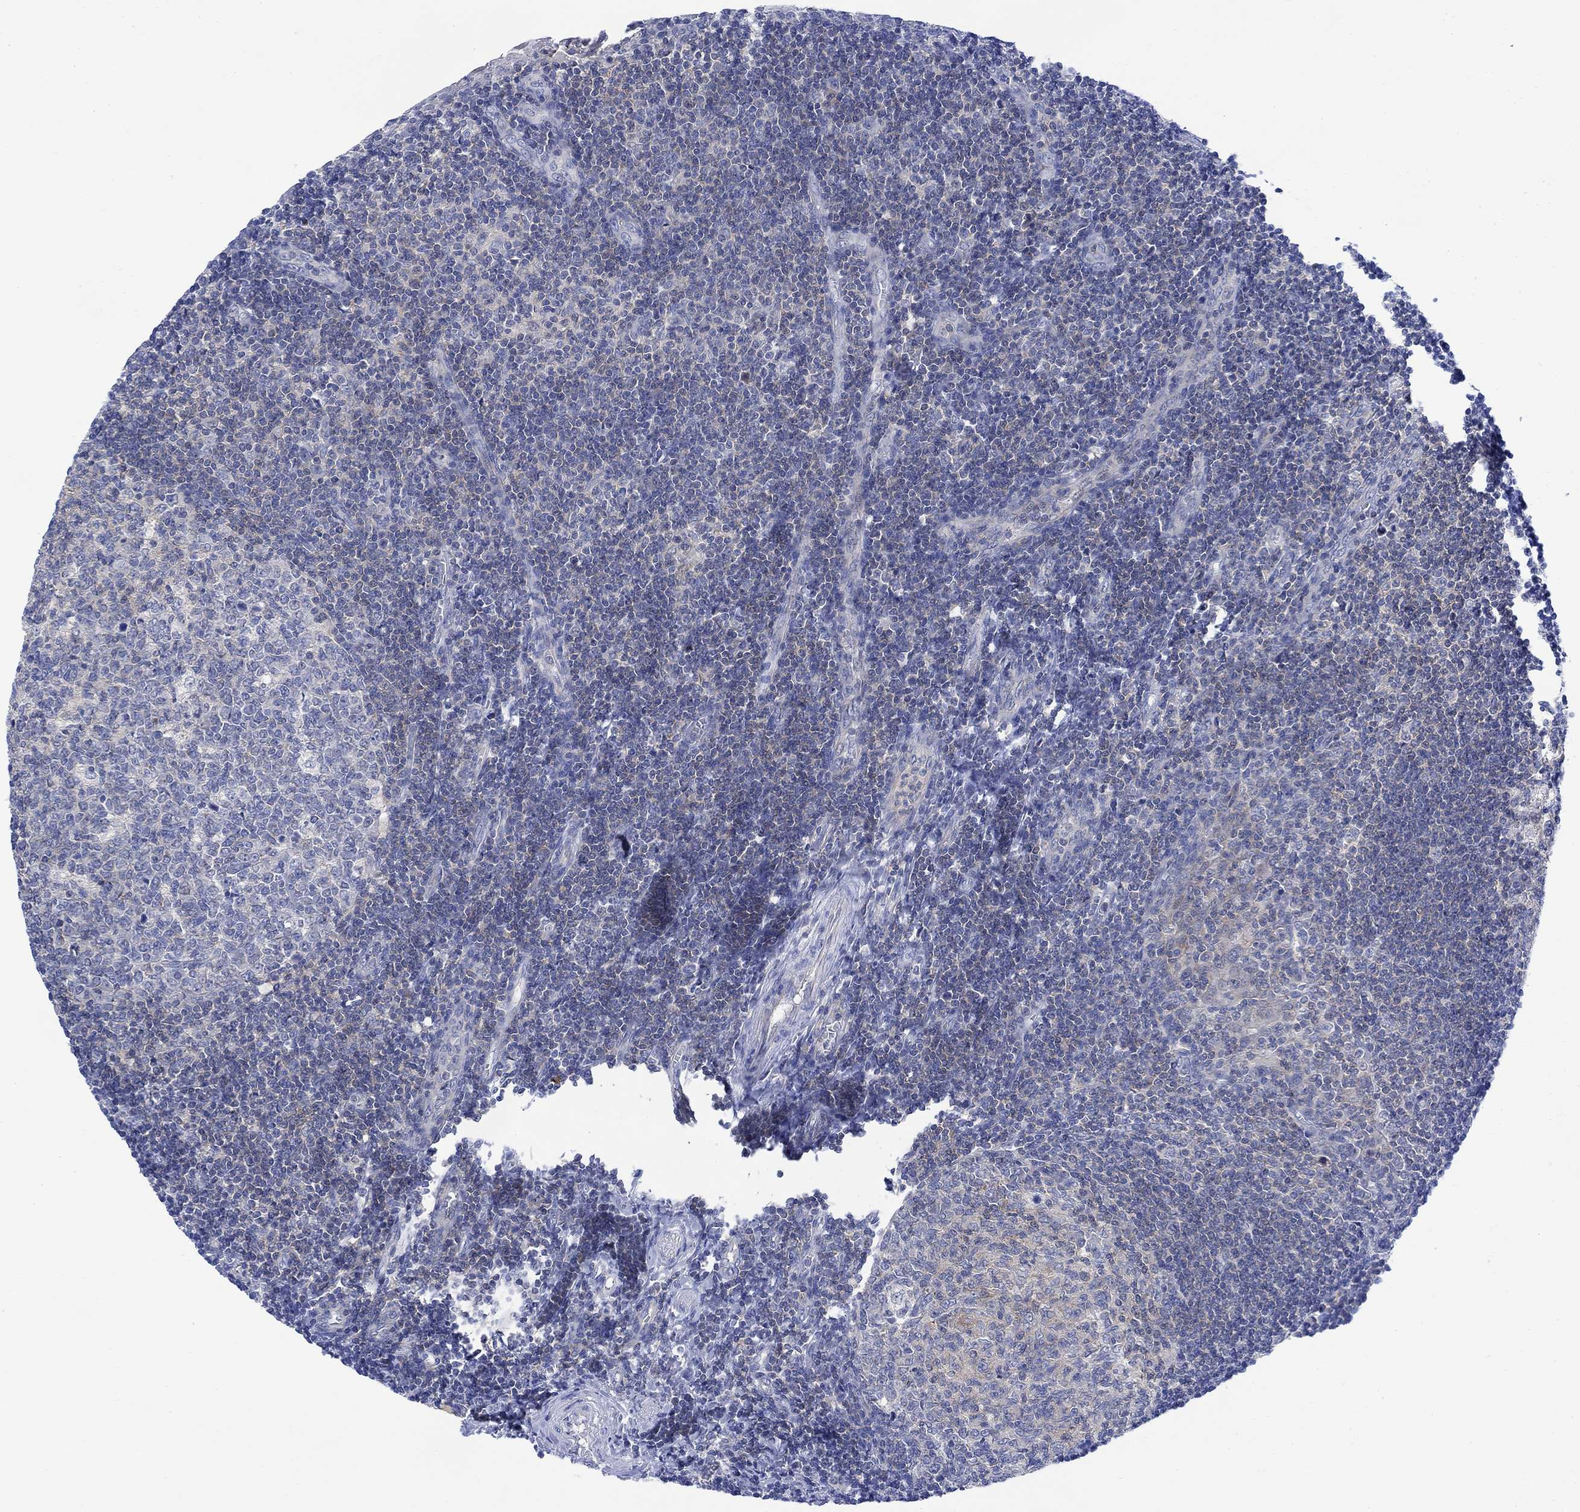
{"staining": {"intensity": "negative", "quantity": "none", "location": "none"}, "tissue": "tonsil", "cell_type": "Germinal center cells", "image_type": "normal", "snomed": [{"axis": "morphology", "description": "Normal tissue, NOS"}, {"axis": "topography", "description": "Tonsil"}], "caption": "Germinal center cells show no significant protein expression in benign tonsil. (Stains: DAB immunohistochemistry (IHC) with hematoxylin counter stain, Microscopy: brightfield microscopy at high magnification).", "gene": "ARSK", "patient": {"sex": "female", "age": 13}}